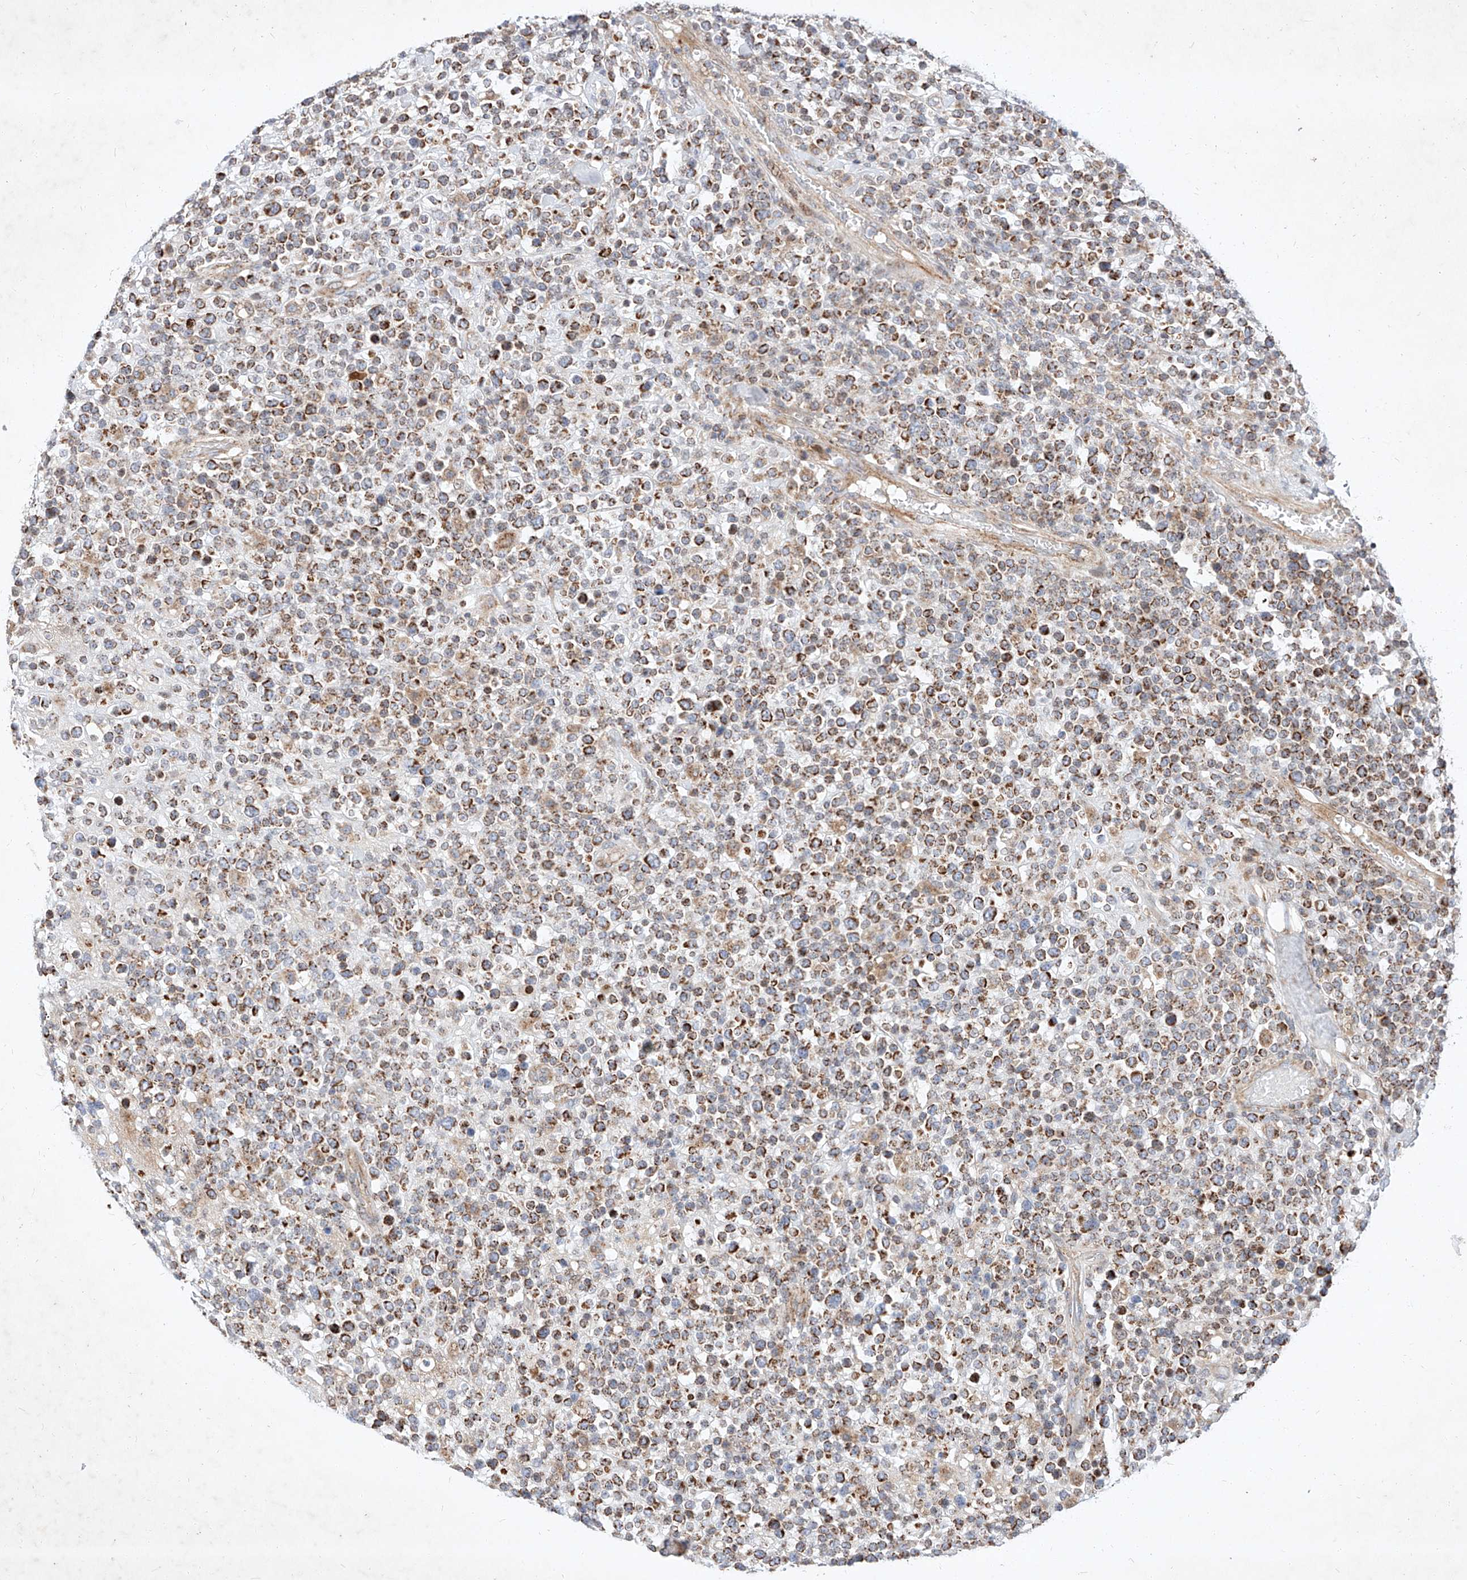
{"staining": {"intensity": "moderate", "quantity": ">75%", "location": "cytoplasmic/membranous"}, "tissue": "lymphoma", "cell_type": "Tumor cells", "image_type": "cancer", "snomed": [{"axis": "morphology", "description": "Malignant lymphoma, non-Hodgkin's type, High grade"}, {"axis": "topography", "description": "Colon"}], "caption": "The micrograph shows immunohistochemical staining of lymphoma. There is moderate cytoplasmic/membranous staining is seen in about >75% of tumor cells.", "gene": "OSGEPL1", "patient": {"sex": "female", "age": 53}}